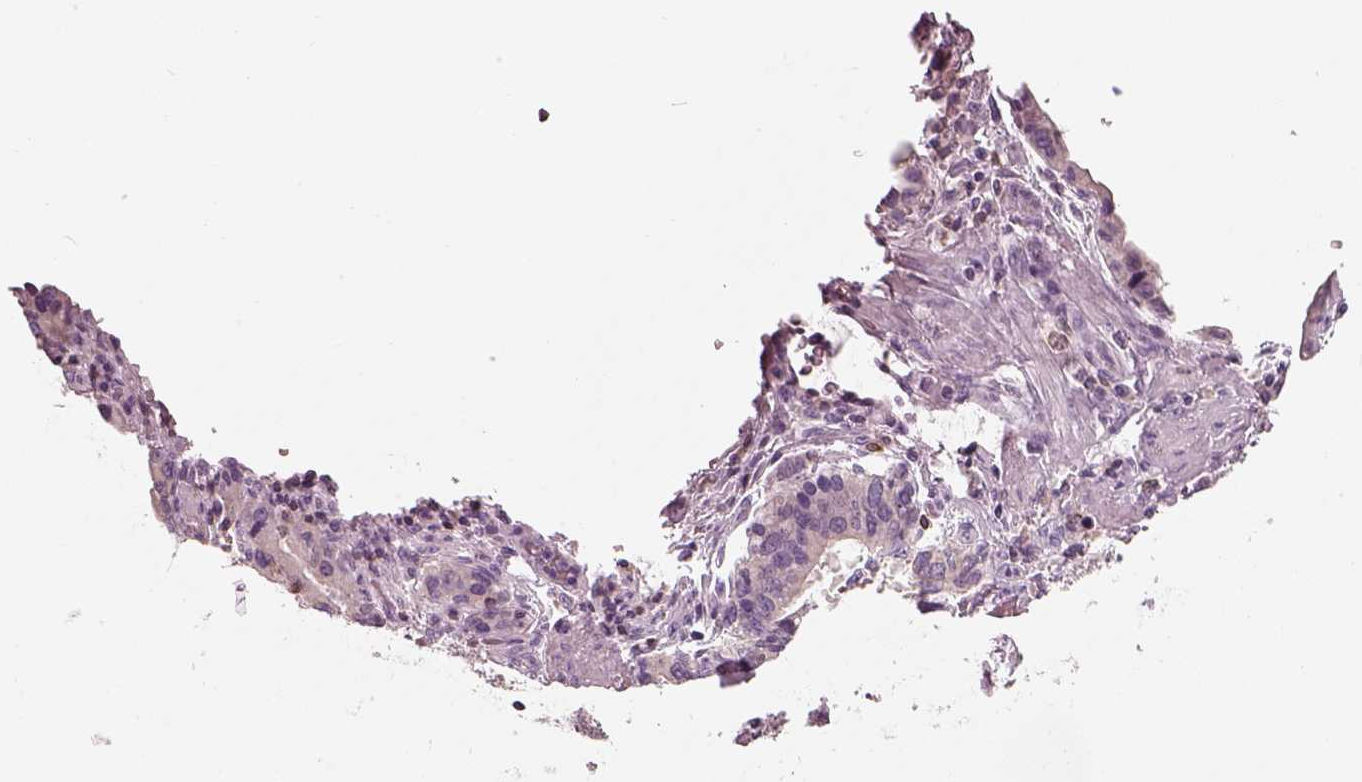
{"staining": {"intensity": "negative", "quantity": "none", "location": "none"}, "tissue": "stomach cancer", "cell_type": "Tumor cells", "image_type": "cancer", "snomed": [{"axis": "morphology", "description": "Adenocarcinoma, NOS"}, {"axis": "topography", "description": "Stomach, lower"}], "caption": "Immunohistochemistry (IHC) histopathology image of neoplastic tissue: human stomach adenocarcinoma stained with DAB (3,3'-diaminobenzidine) shows no significant protein staining in tumor cells. (Immunohistochemistry, brightfield microscopy, high magnification).", "gene": "SLC27A2", "patient": {"sex": "female", "age": 76}}